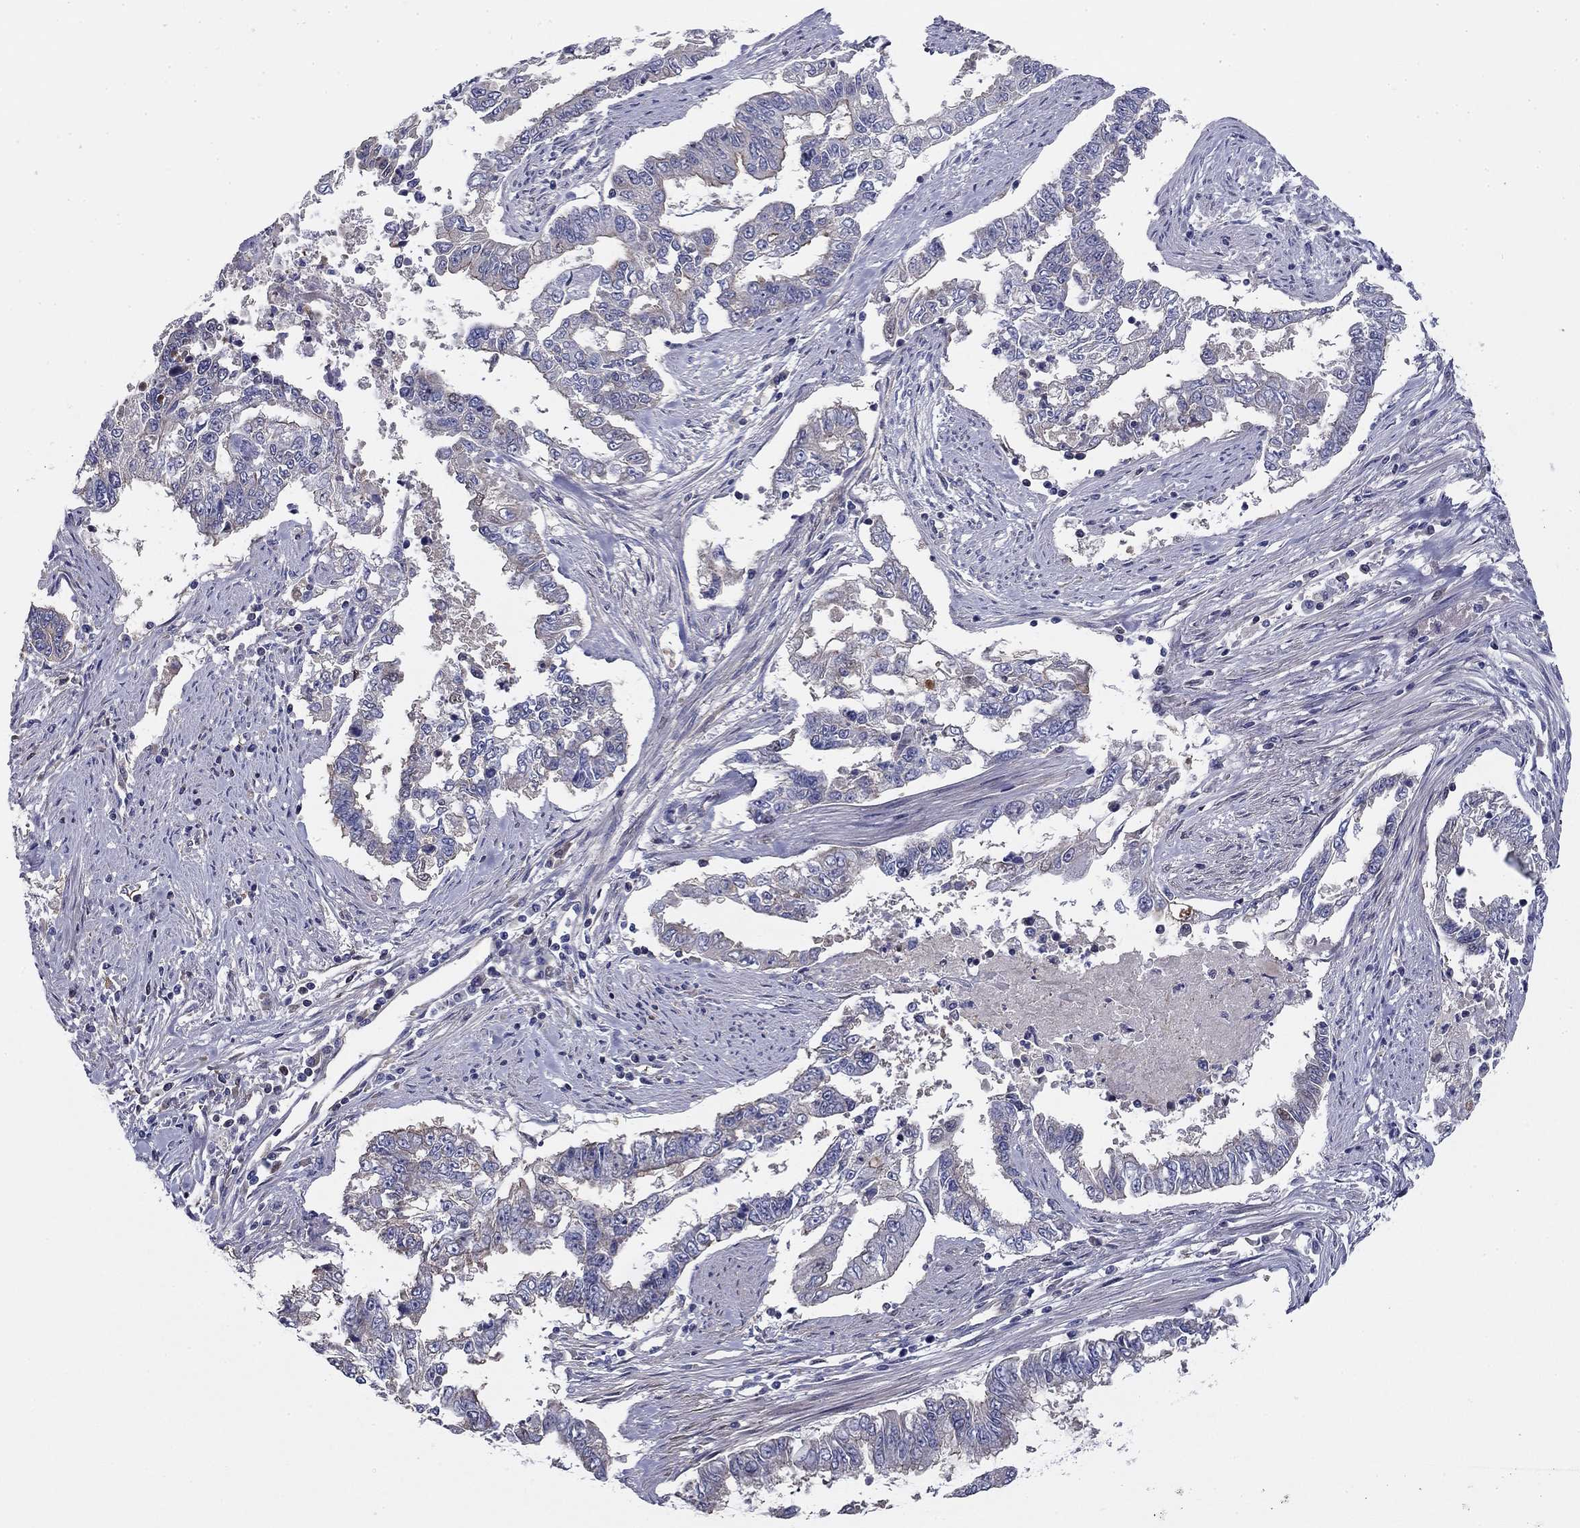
{"staining": {"intensity": "negative", "quantity": "none", "location": "none"}, "tissue": "endometrial cancer", "cell_type": "Tumor cells", "image_type": "cancer", "snomed": [{"axis": "morphology", "description": "Adenocarcinoma, NOS"}, {"axis": "topography", "description": "Uterus"}], "caption": "Immunohistochemical staining of human adenocarcinoma (endometrial) shows no significant positivity in tumor cells. The staining is performed using DAB (3,3'-diaminobenzidine) brown chromogen with nuclei counter-stained in using hematoxylin.", "gene": "CPLX4", "patient": {"sex": "female", "age": 59}}